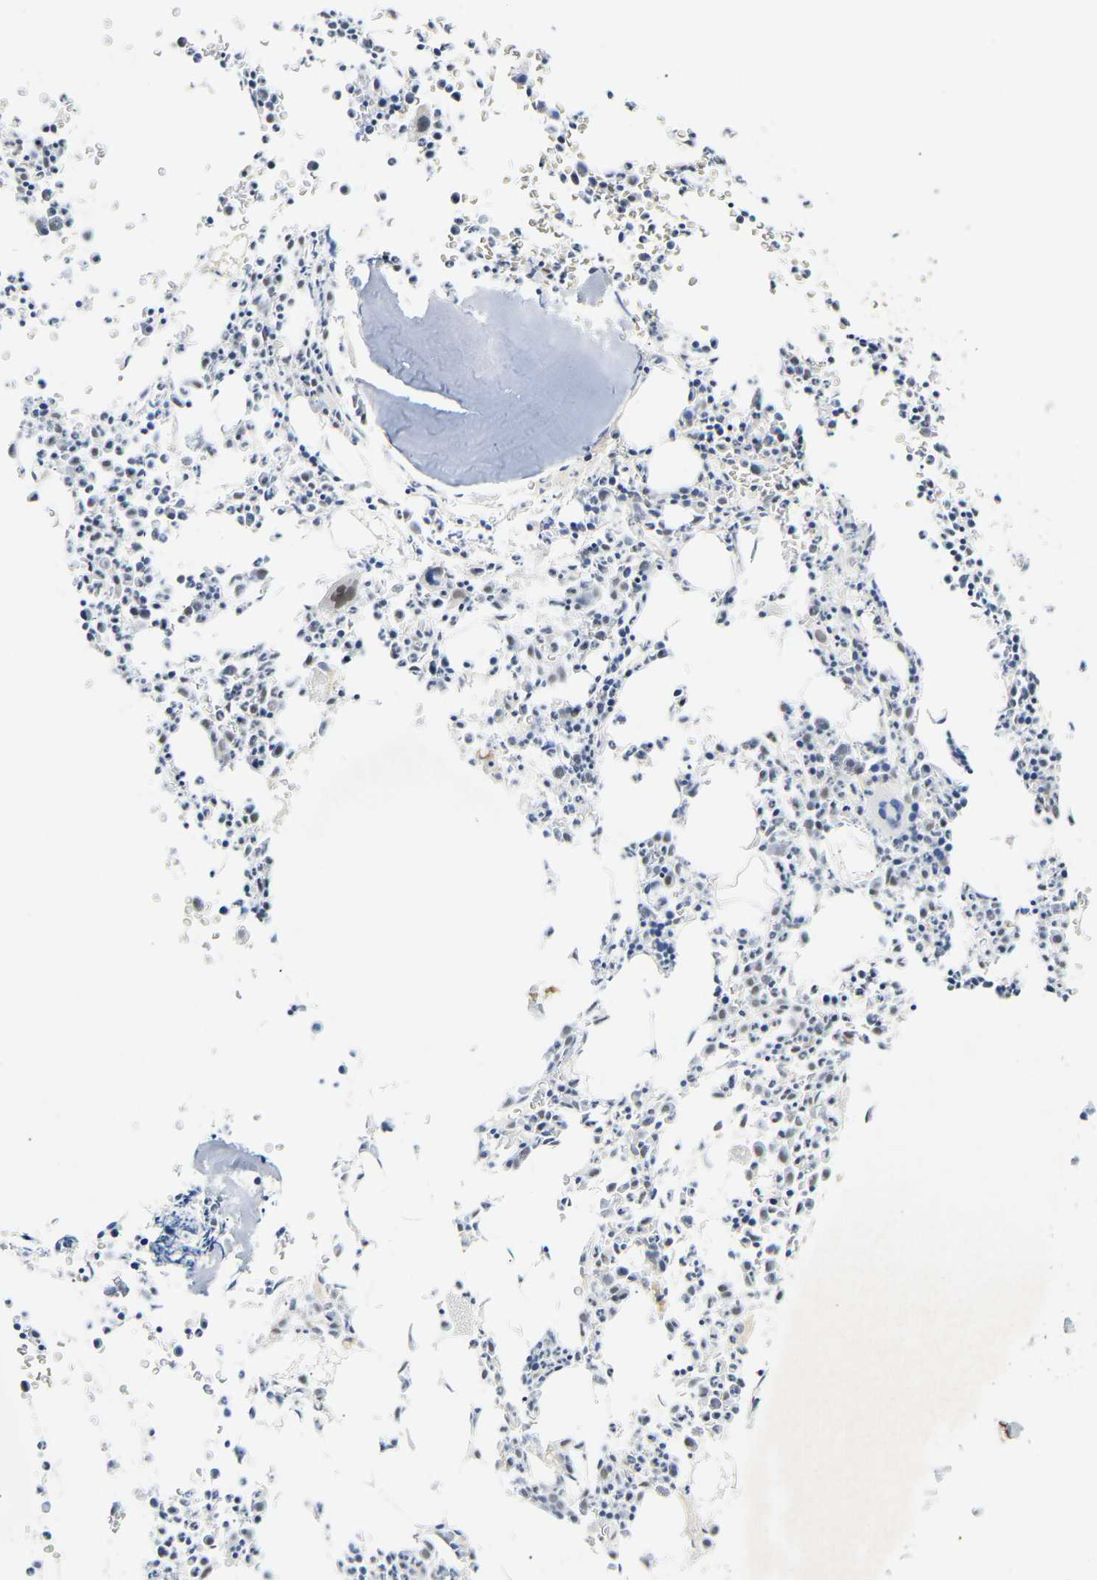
{"staining": {"intensity": "moderate", "quantity": "25%-75%", "location": "nuclear"}, "tissue": "bone marrow", "cell_type": "Hematopoietic cells", "image_type": "normal", "snomed": [{"axis": "morphology", "description": "Normal tissue, NOS"}, {"axis": "morphology", "description": "Inflammation, NOS"}, {"axis": "topography", "description": "Bone marrow"}], "caption": "Bone marrow stained with immunohistochemistry (IHC) shows moderate nuclear expression in approximately 25%-75% of hematopoietic cells. Nuclei are stained in blue.", "gene": "RBM15", "patient": {"sex": "female", "age": 40}}